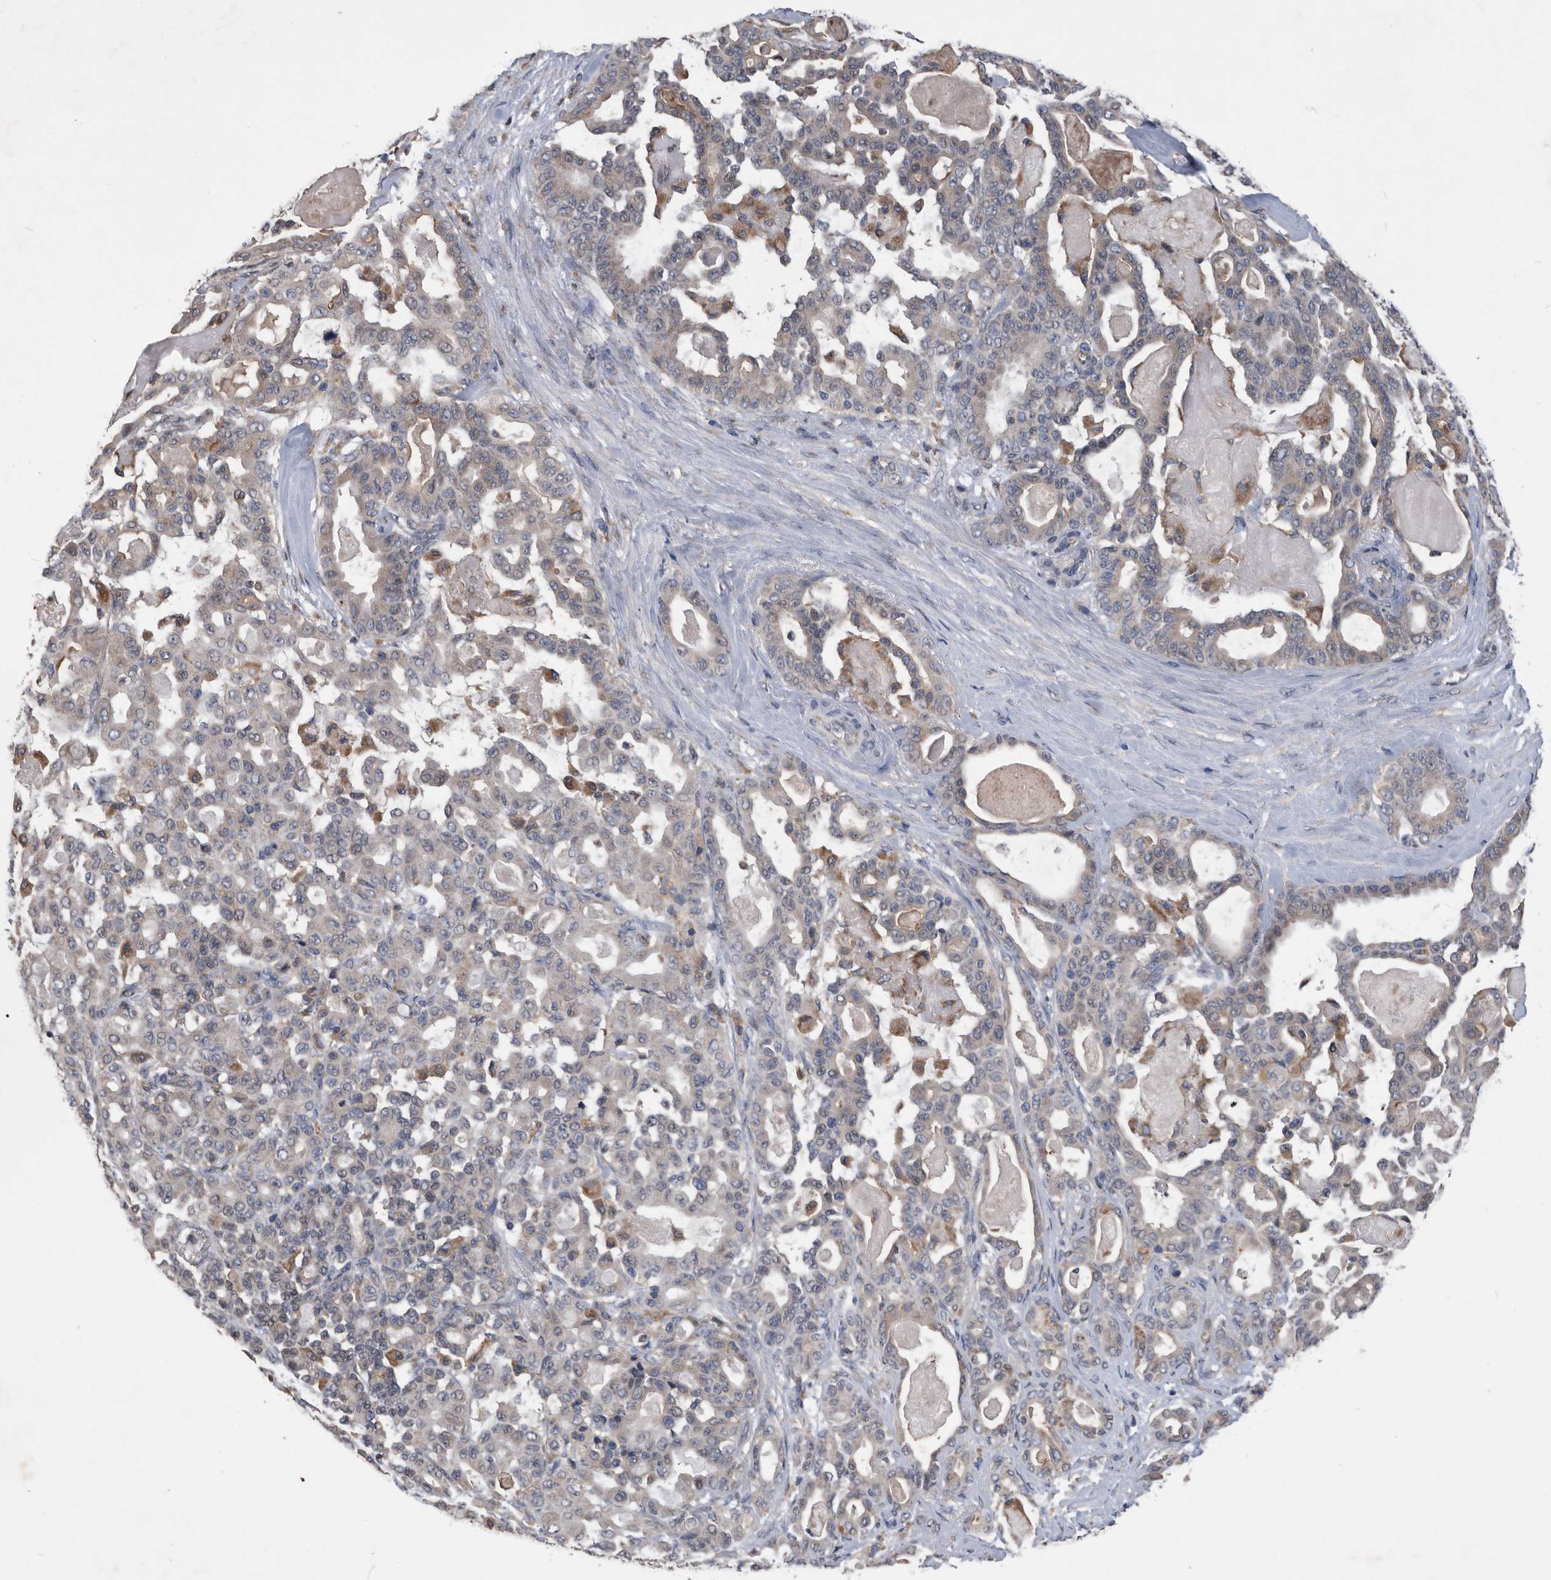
{"staining": {"intensity": "weak", "quantity": "<25%", "location": "cytoplasmic/membranous"}, "tissue": "pancreatic cancer", "cell_type": "Tumor cells", "image_type": "cancer", "snomed": [{"axis": "morphology", "description": "Adenocarcinoma, NOS"}, {"axis": "topography", "description": "Pancreas"}], "caption": "Immunohistochemistry histopathology image of neoplastic tissue: human pancreatic cancer stained with DAB demonstrates no significant protein expression in tumor cells. (DAB immunohistochemistry (IHC) visualized using brightfield microscopy, high magnification).", "gene": "NRBP1", "patient": {"sex": "male", "age": 63}}